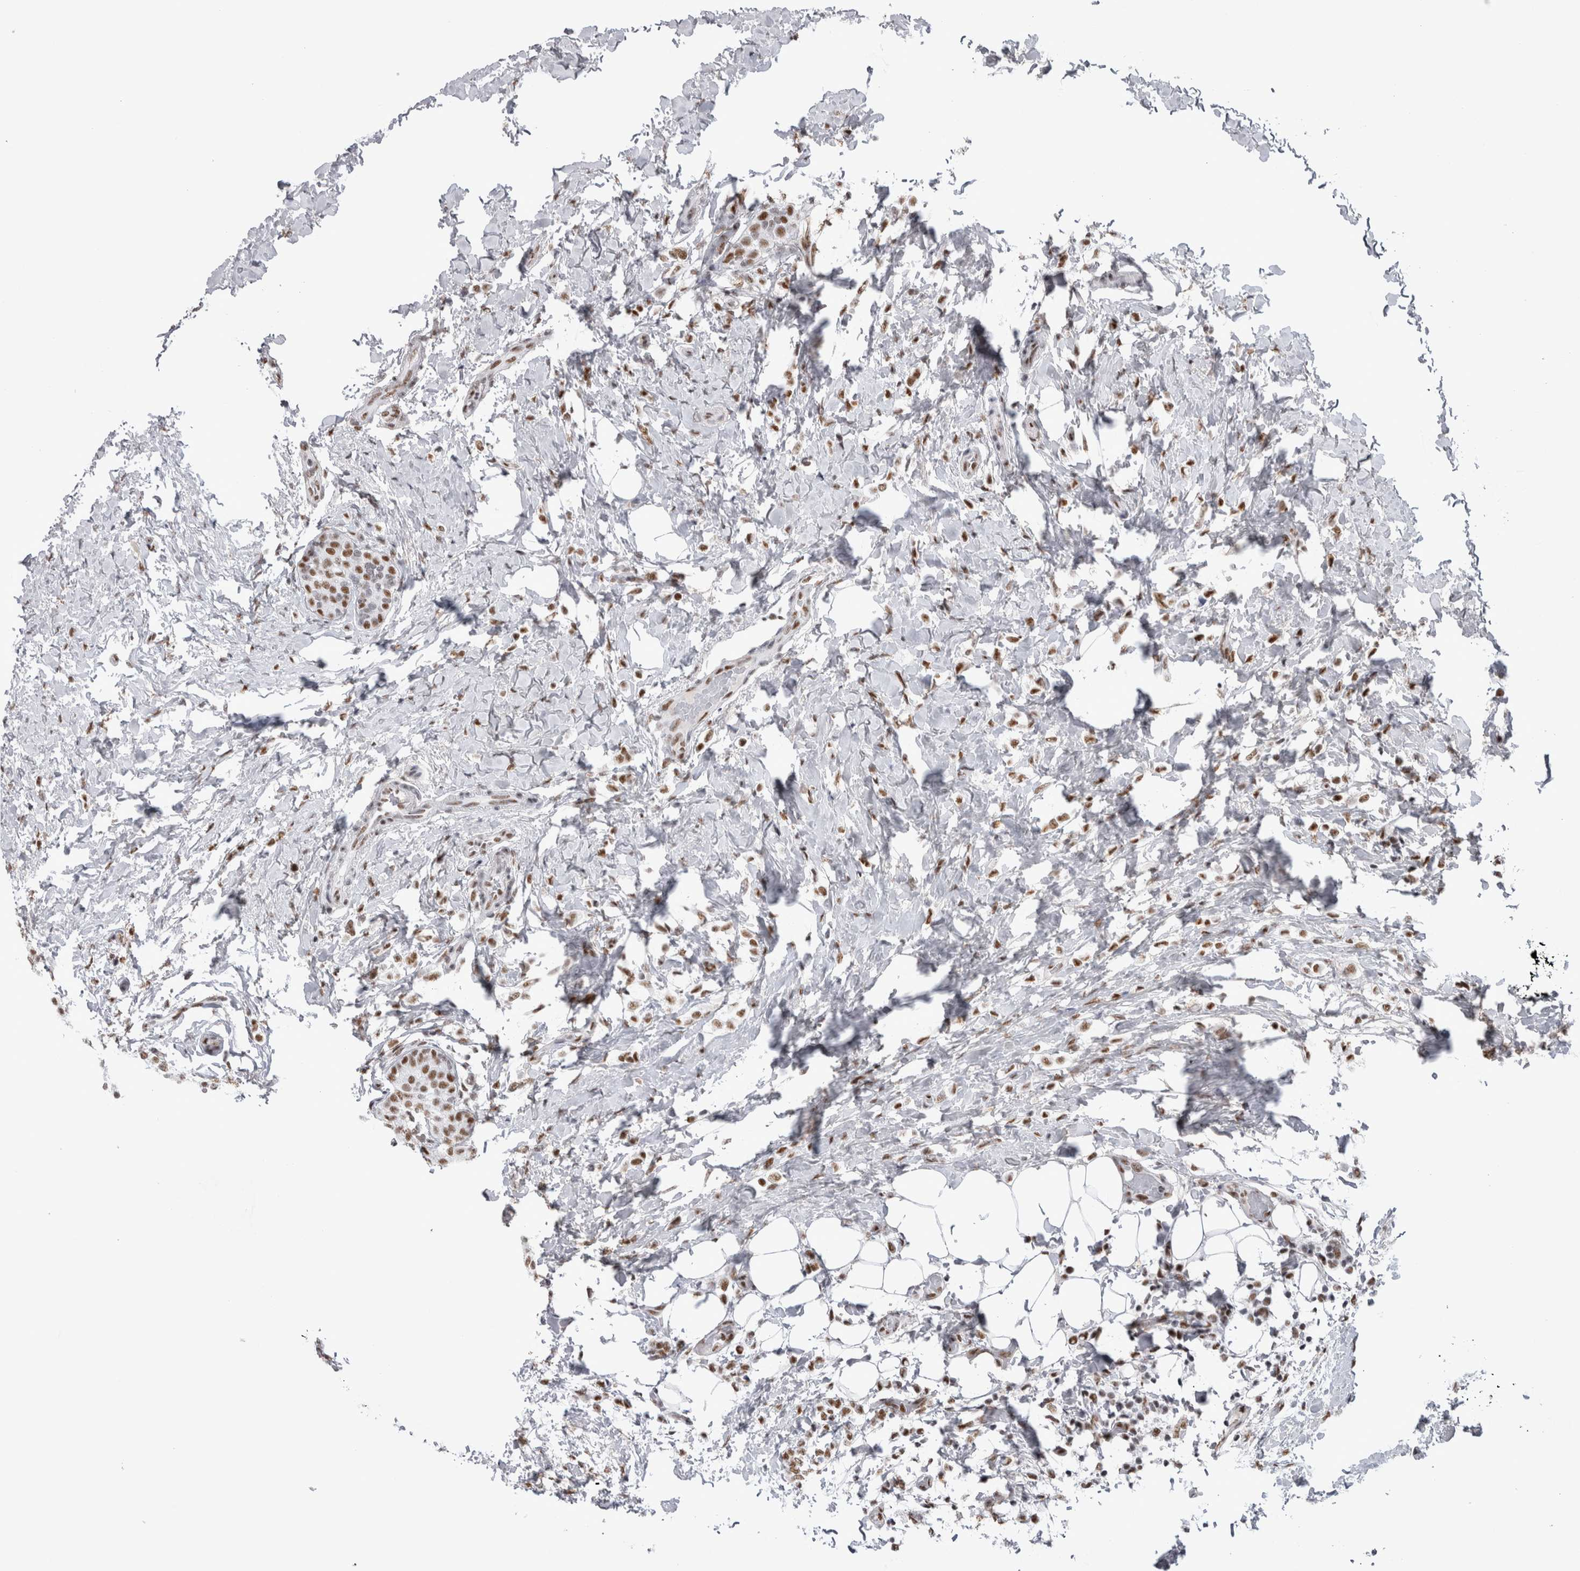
{"staining": {"intensity": "moderate", "quantity": ">75%", "location": "nuclear"}, "tissue": "breast cancer", "cell_type": "Tumor cells", "image_type": "cancer", "snomed": [{"axis": "morphology", "description": "Lobular carcinoma"}, {"axis": "topography", "description": "Breast"}], "caption": "Protein expression analysis of breast lobular carcinoma displays moderate nuclear expression in approximately >75% of tumor cells.", "gene": "API5", "patient": {"sex": "female", "age": 50}}